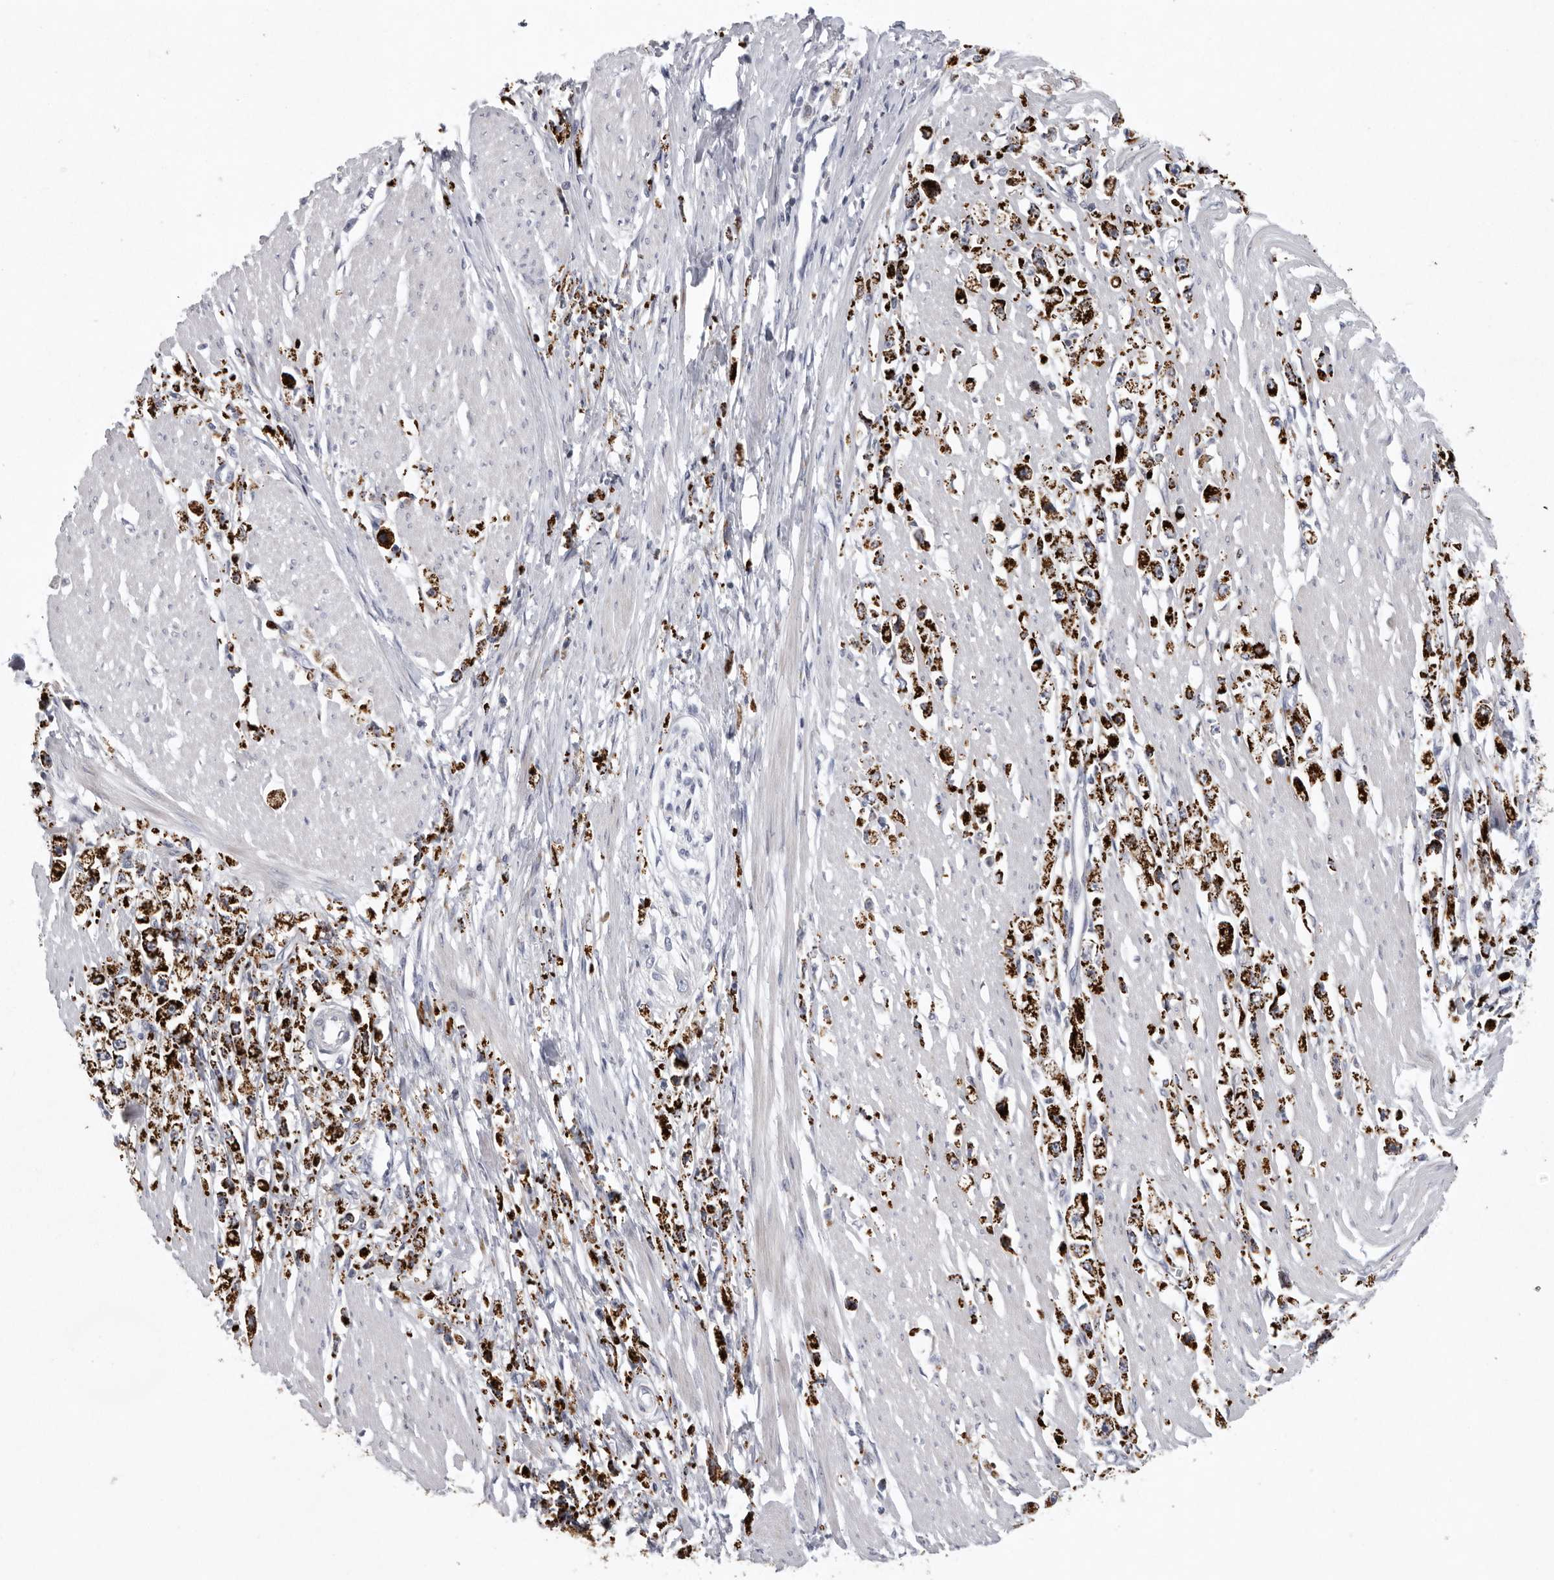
{"staining": {"intensity": "strong", "quantity": ">75%", "location": "cytoplasmic/membranous"}, "tissue": "stomach cancer", "cell_type": "Tumor cells", "image_type": "cancer", "snomed": [{"axis": "morphology", "description": "Adenocarcinoma, NOS"}, {"axis": "topography", "description": "Stomach"}], "caption": "Immunohistochemistry (IHC) (DAB) staining of stomach adenocarcinoma reveals strong cytoplasmic/membranous protein staining in about >75% of tumor cells. The staining was performed using DAB to visualize the protein expression in brown, while the nuclei were stained in blue with hematoxylin (Magnification: 20x).", "gene": "USP24", "patient": {"sex": "female", "age": 59}}